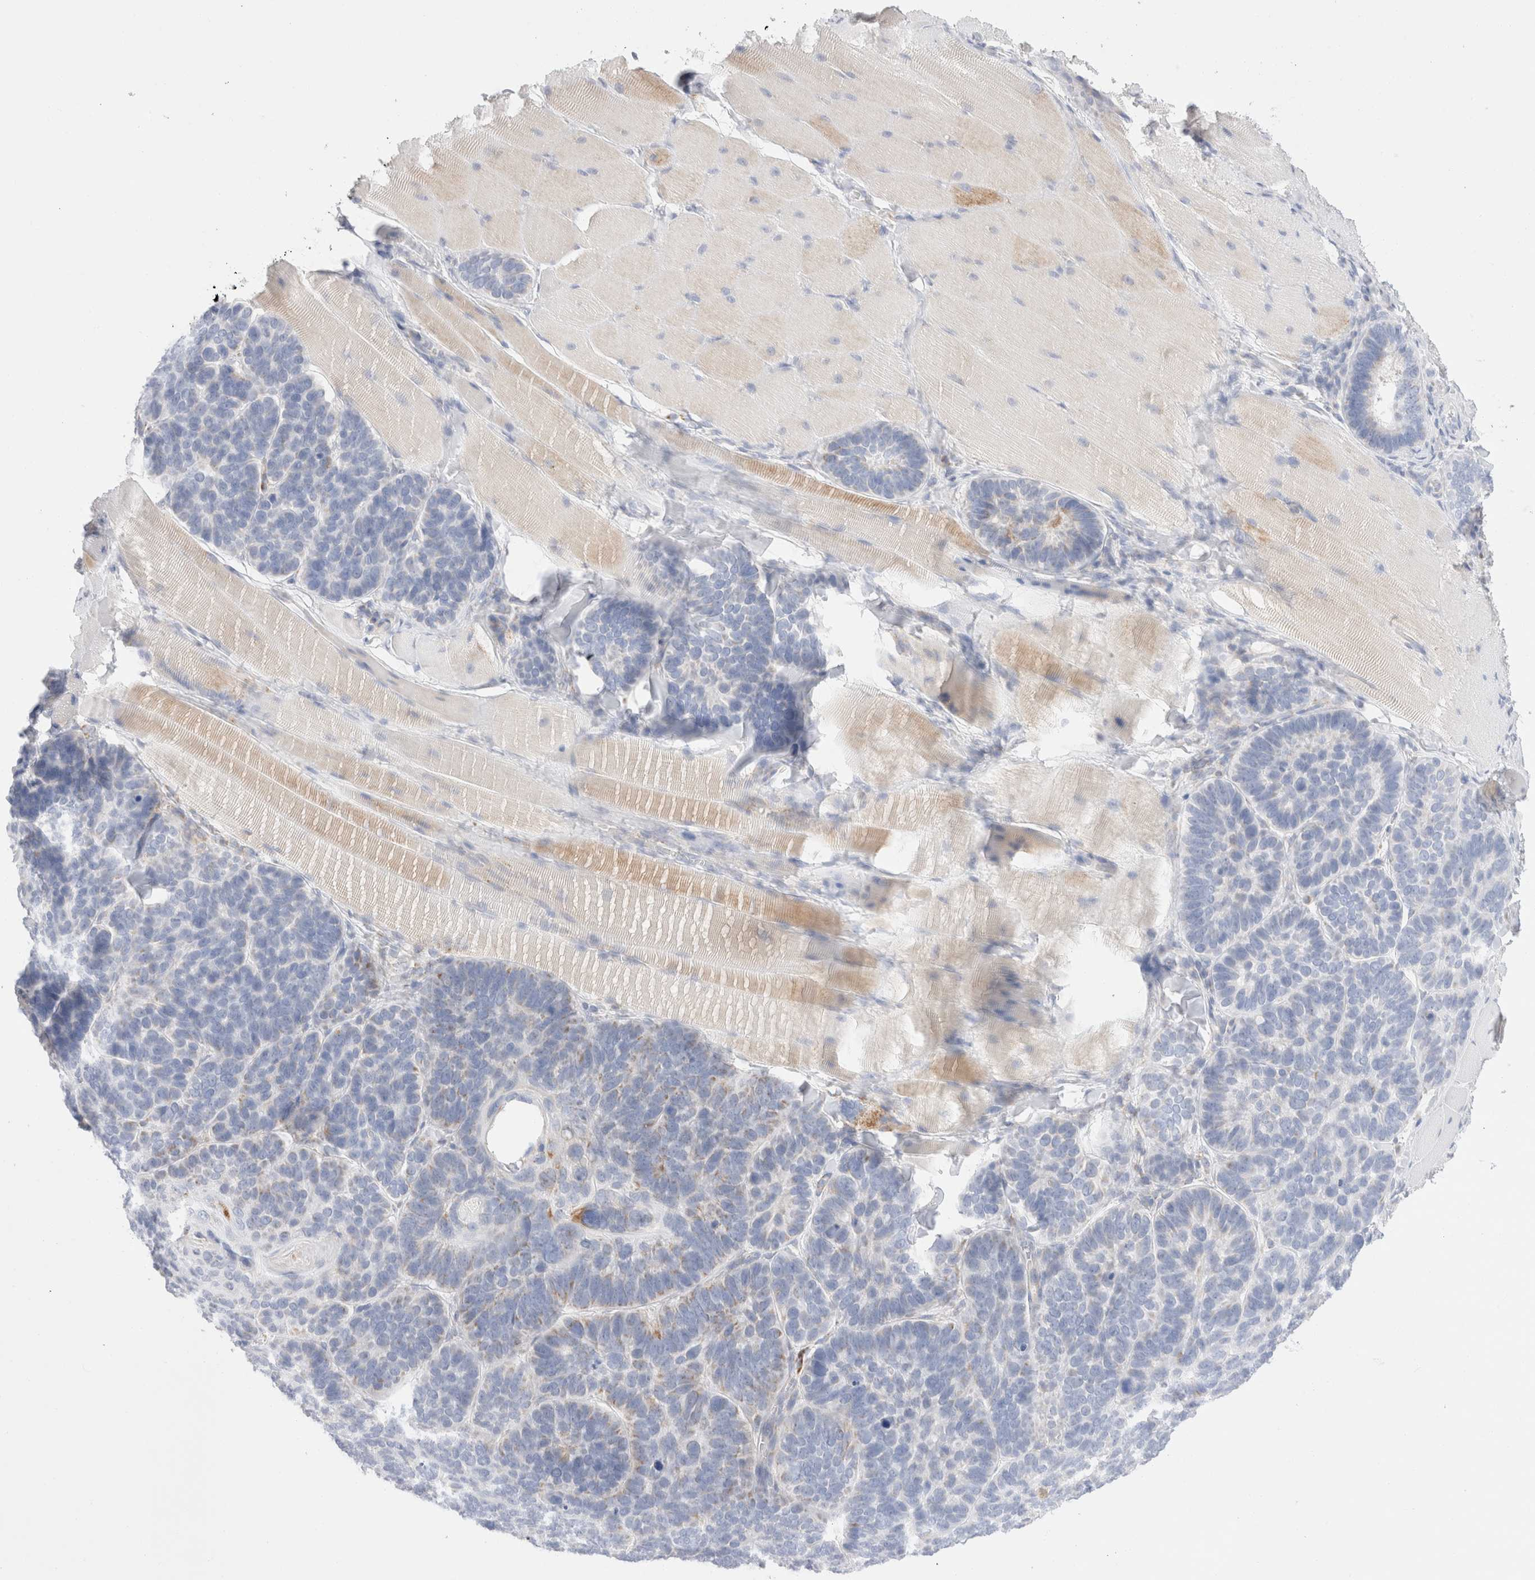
{"staining": {"intensity": "negative", "quantity": "none", "location": "none"}, "tissue": "skin cancer", "cell_type": "Tumor cells", "image_type": "cancer", "snomed": [{"axis": "morphology", "description": "Basal cell carcinoma"}, {"axis": "topography", "description": "Skin"}], "caption": "Skin cancer was stained to show a protein in brown. There is no significant positivity in tumor cells. (IHC, brightfield microscopy, high magnification).", "gene": "ATP6V1C1", "patient": {"sex": "male", "age": 62}}